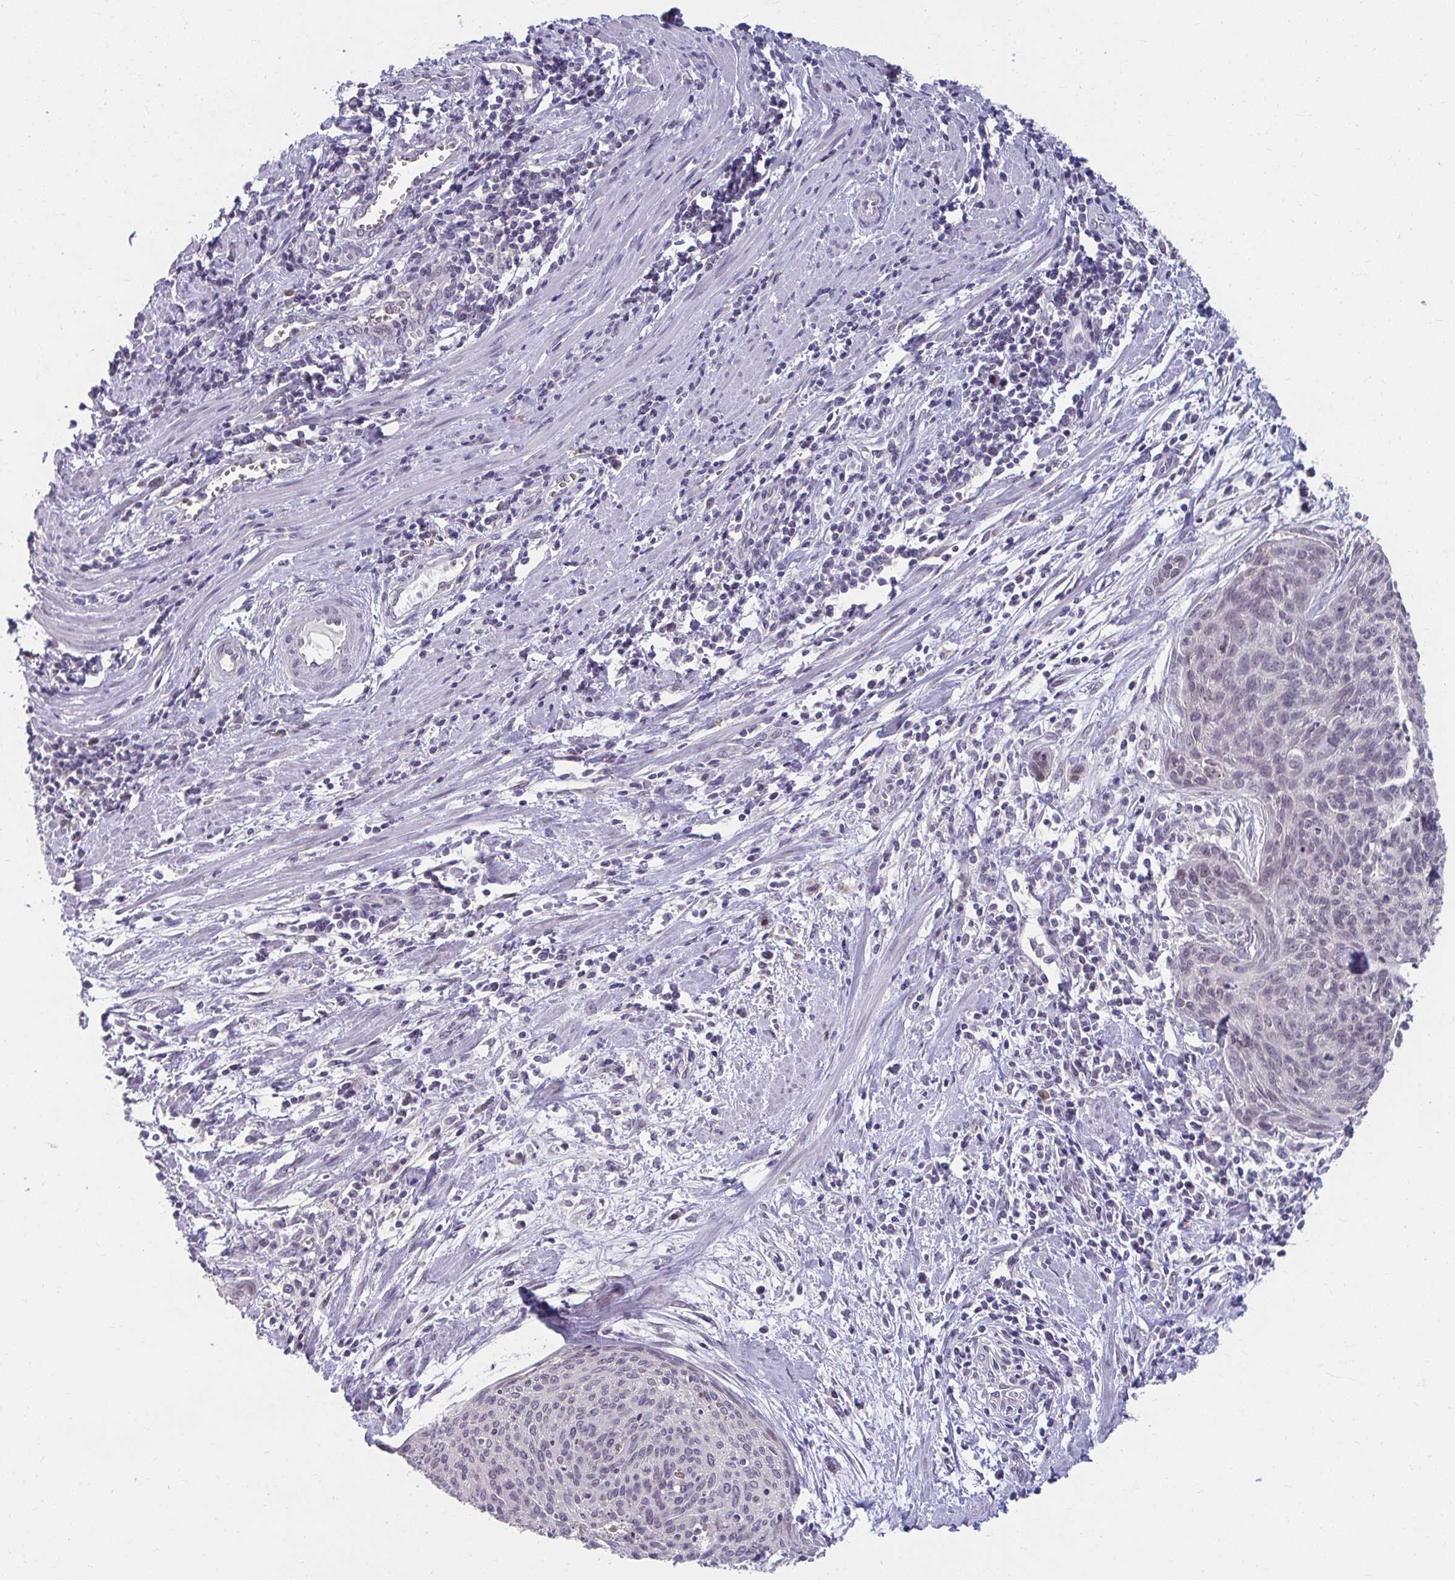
{"staining": {"intensity": "negative", "quantity": "none", "location": "none"}, "tissue": "cervical cancer", "cell_type": "Tumor cells", "image_type": "cancer", "snomed": [{"axis": "morphology", "description": "Squamous cell carcinoma, NOS"}, {"axis": "topography", "description": "Cervix"}], "caption": "Immunohistochemistry of cervical squamous cell carcinoma exhibits no expression in tumor cells.", "gene": "NUP133", "patient": {"sex": "female", "age": 55}}